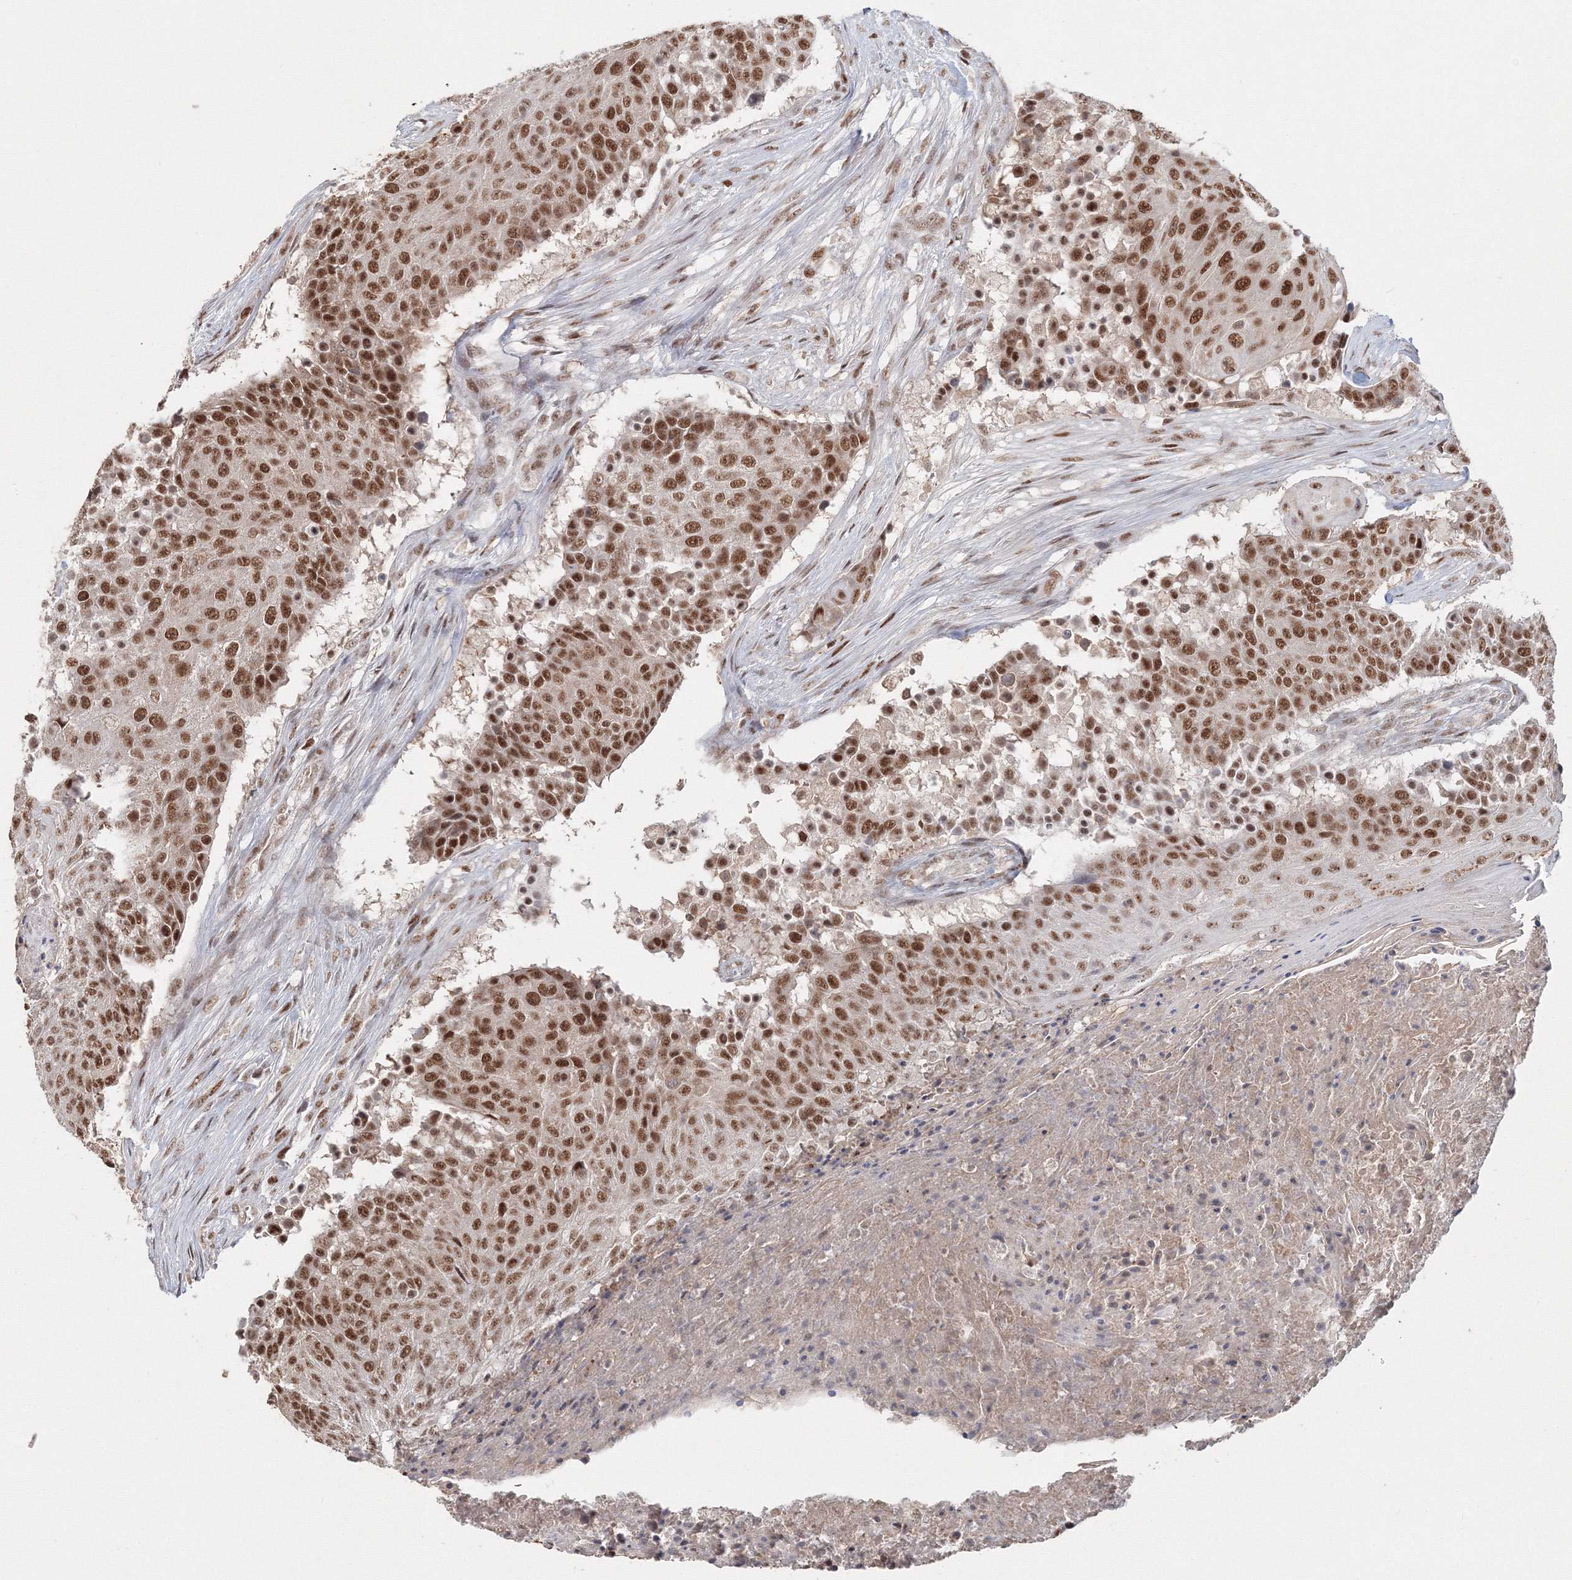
{"staining": {"intensity": "strong", "quantity": "25%-75%", "location": "nuclear"}, "tissue": "urothelial cancer", "cell_type": "Tumor cells", "image_type": "cancer", "snomed": [{"axis": "morphology", "description": "Urothelial carcinoma, High grade"}, {"axis": "topography", "description": "Urinary bladder"}], "caption": "Tumor cells reveal high levels of strong nuclear staining in approximately 25%-75% of cells in urothelial cancer. The staining was performed using DAB (3,3'-diaminobenzidine) to visualize the protein expression in brown, while the nuclei were stained in blue with hematoxylin (Magnification: 20x).", "gene": "IWS1", "patient": {"sex": "female", "age": 63}}